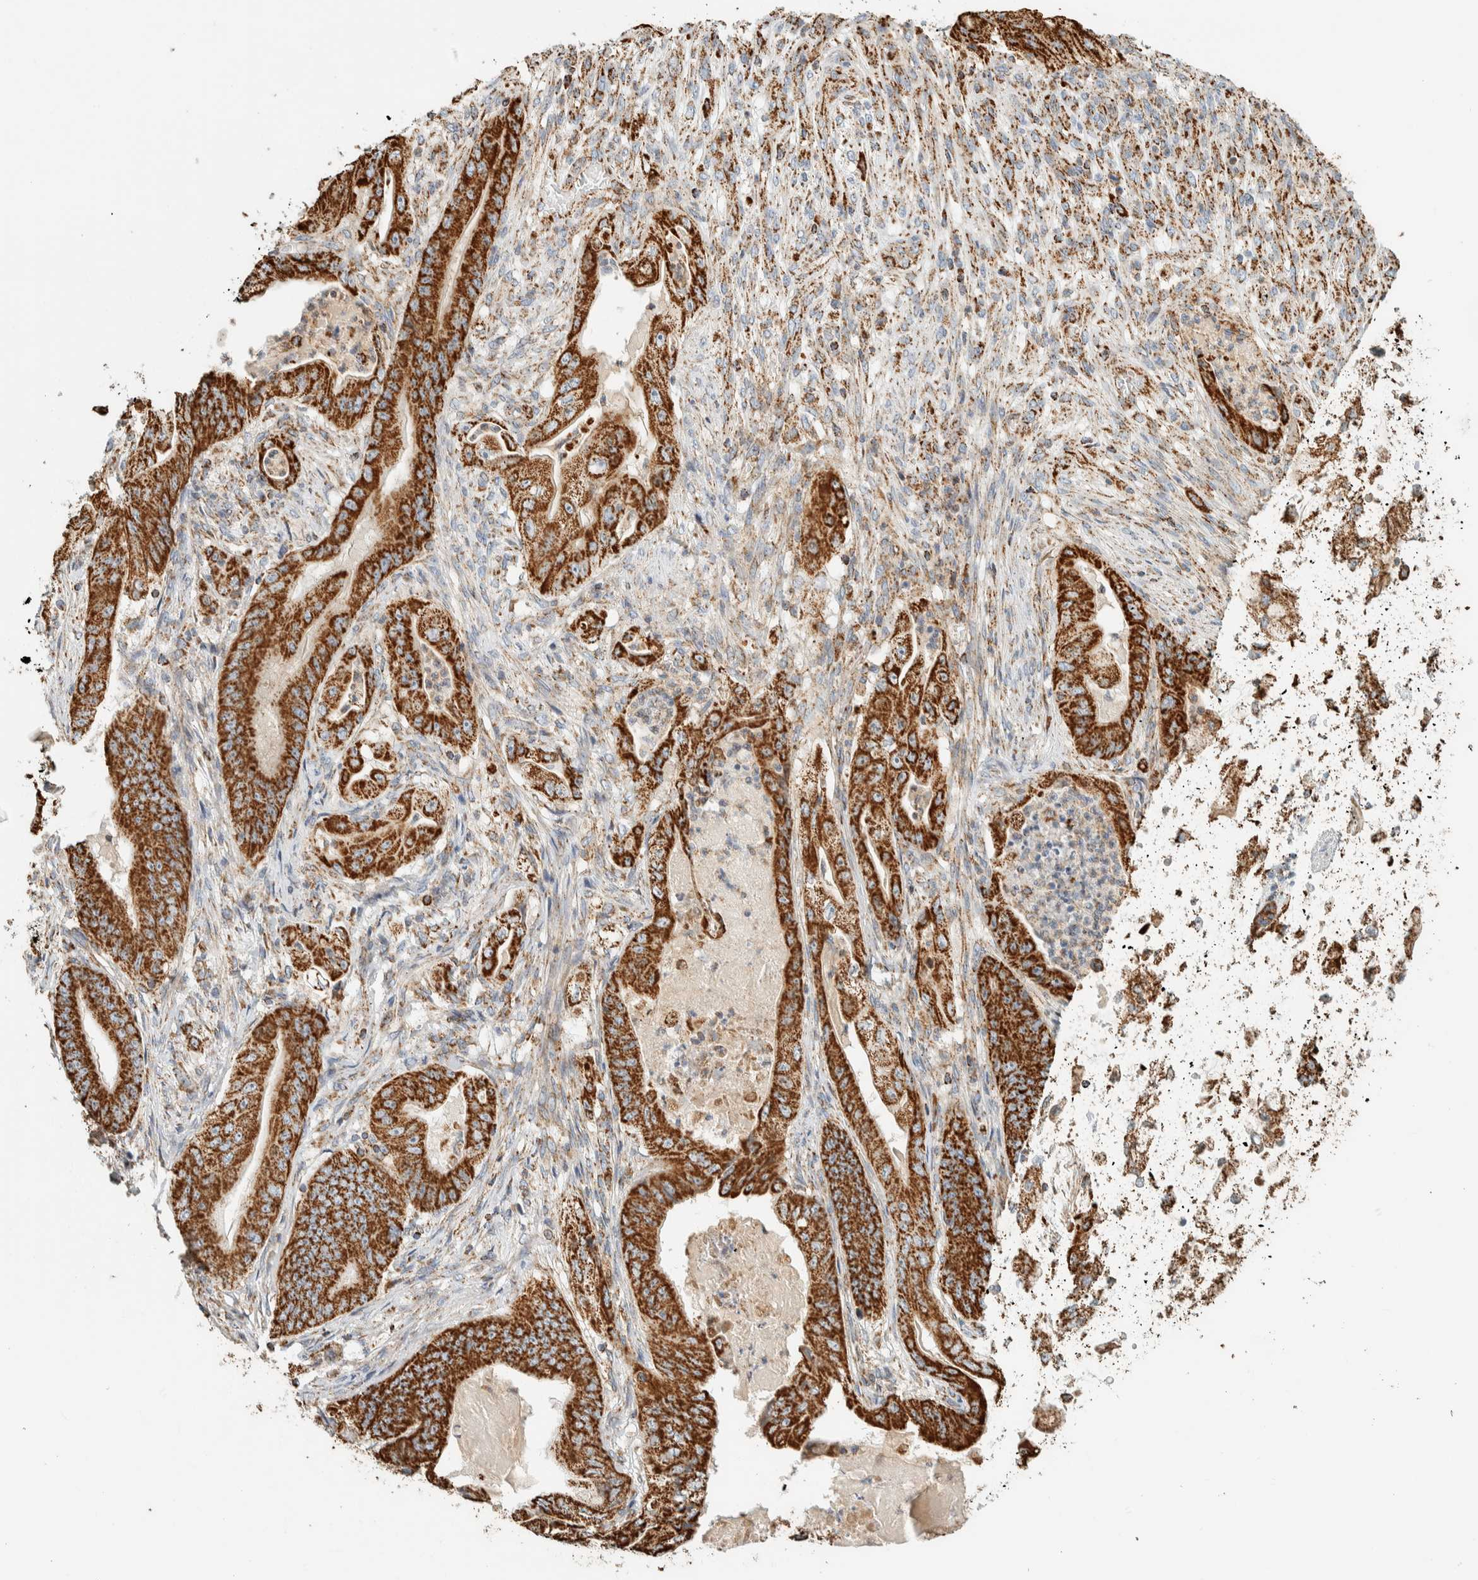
{"staining": {"intensity": "strong", "quantity": ">75%", "location": "cytoplasmic/membranous"}, "tissue": "stomach cancer", "cell_type": "Tumor cells", "image_type": "cancer", "snomed": [{"axis": "morphology", "description": "Normal tissue, NOS"}, {"axis": "morphology", "description": "Adenocarcinoma, NOS"}, {"axis": "topography", "description": "Stomach"}], "caption": "An IHC histopathology image of neoplastic tissue is shown. Protein staining in brown shows strong cytoplasmic/membranous positivity in stomach cancer within tumor cells.", "gene": "ZNF454", "patient": {"sex": "male", "age": 62}}